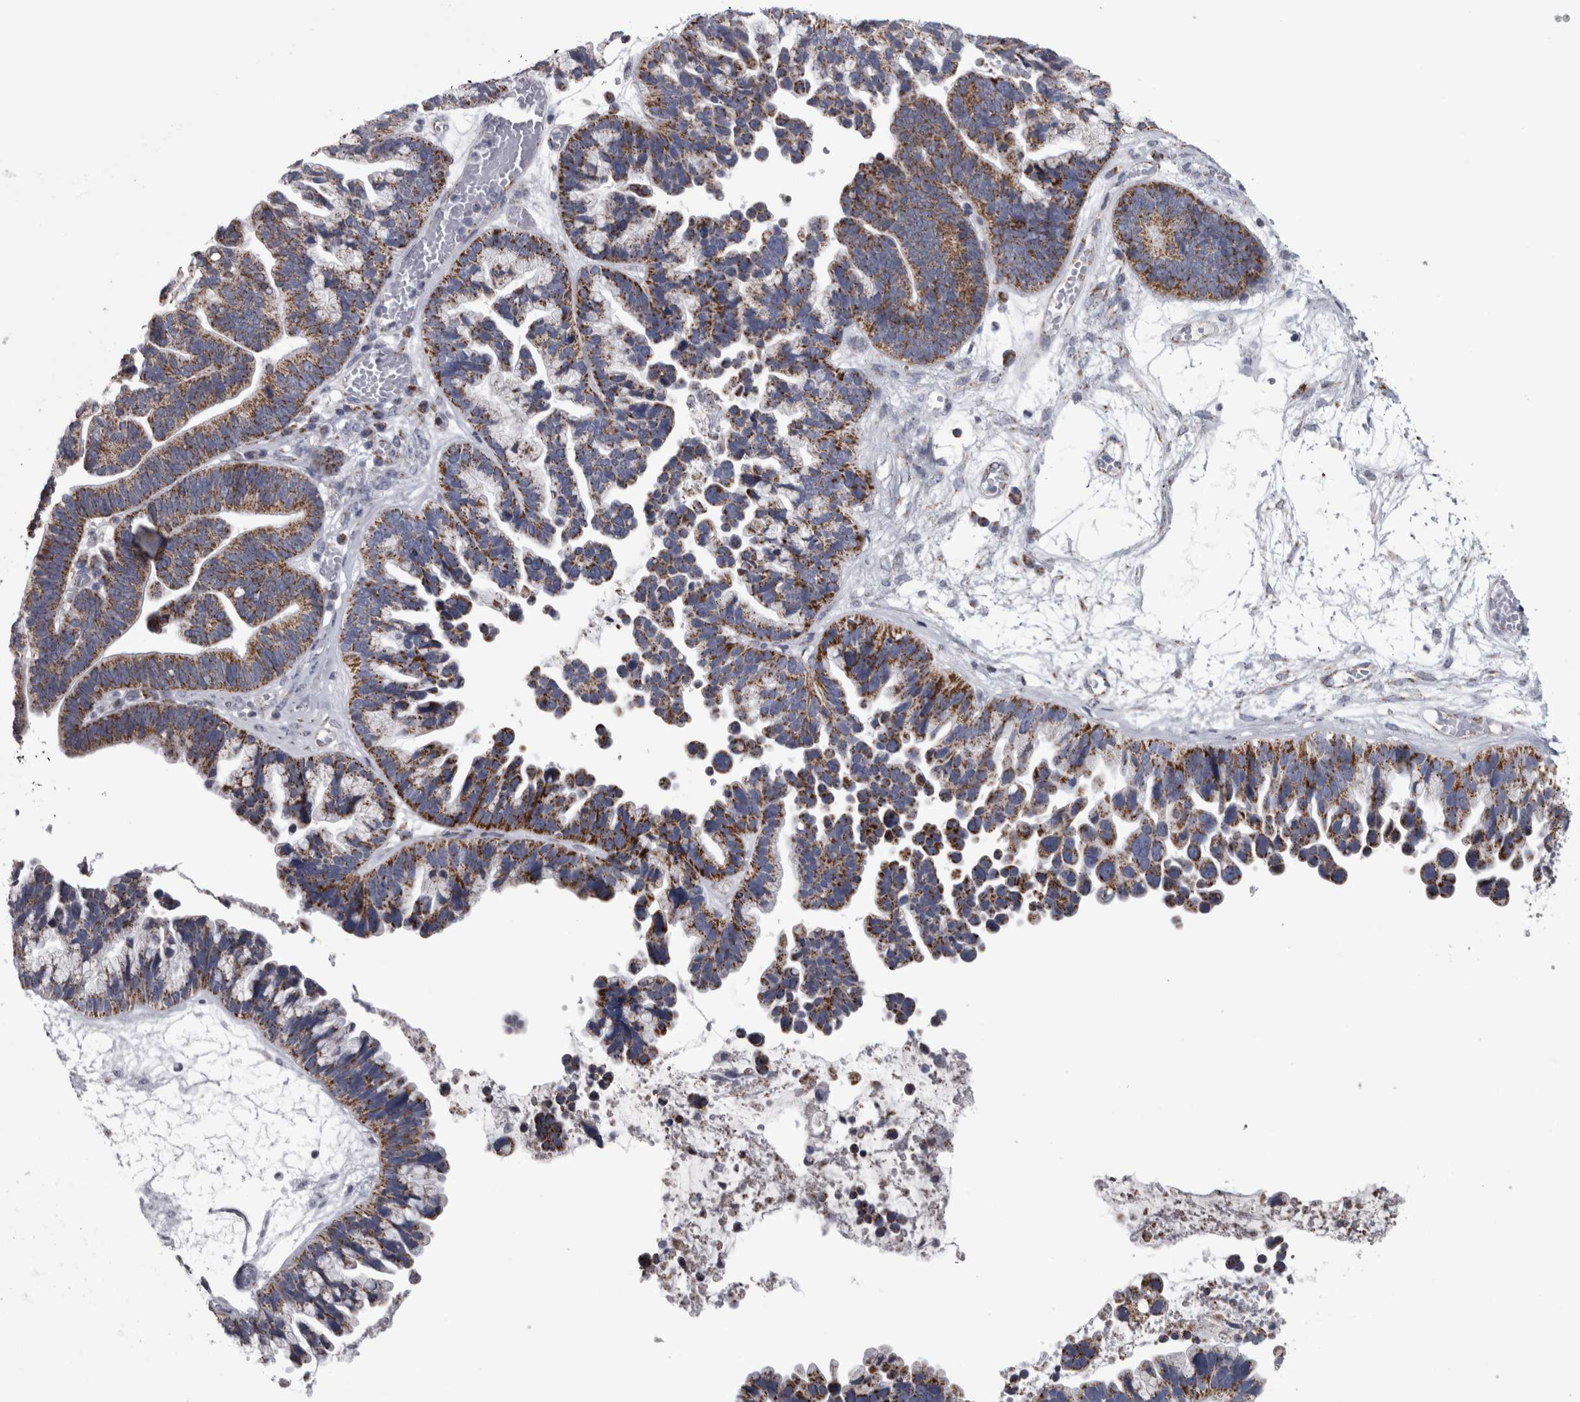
{"staining": {"intensity": "moderate", "quantity": "25%-75%", "location": "cytoplasmic/membranous"}, "tissue": "ovarian cancer", "cell_type": "Tumor cells", "image_type": "cancer", "snomed": [{"axis": "morphology", "description": "Cystadenocarcinoma, serous, NOS"}, {"axis": "topography", "description": "Ovary"}], "caption": "Ovarian serous cystadenocarcinoma tissue shows moderate cytoplasmic/membranous positivity in about 25%-75% of tumor cells, visualized by immunohistochemistry. (brown staining indicates protein expression, while blue staining denotes nuclei).", "gene": "DBT", "patient": {"sex": "female", "age": 56}}